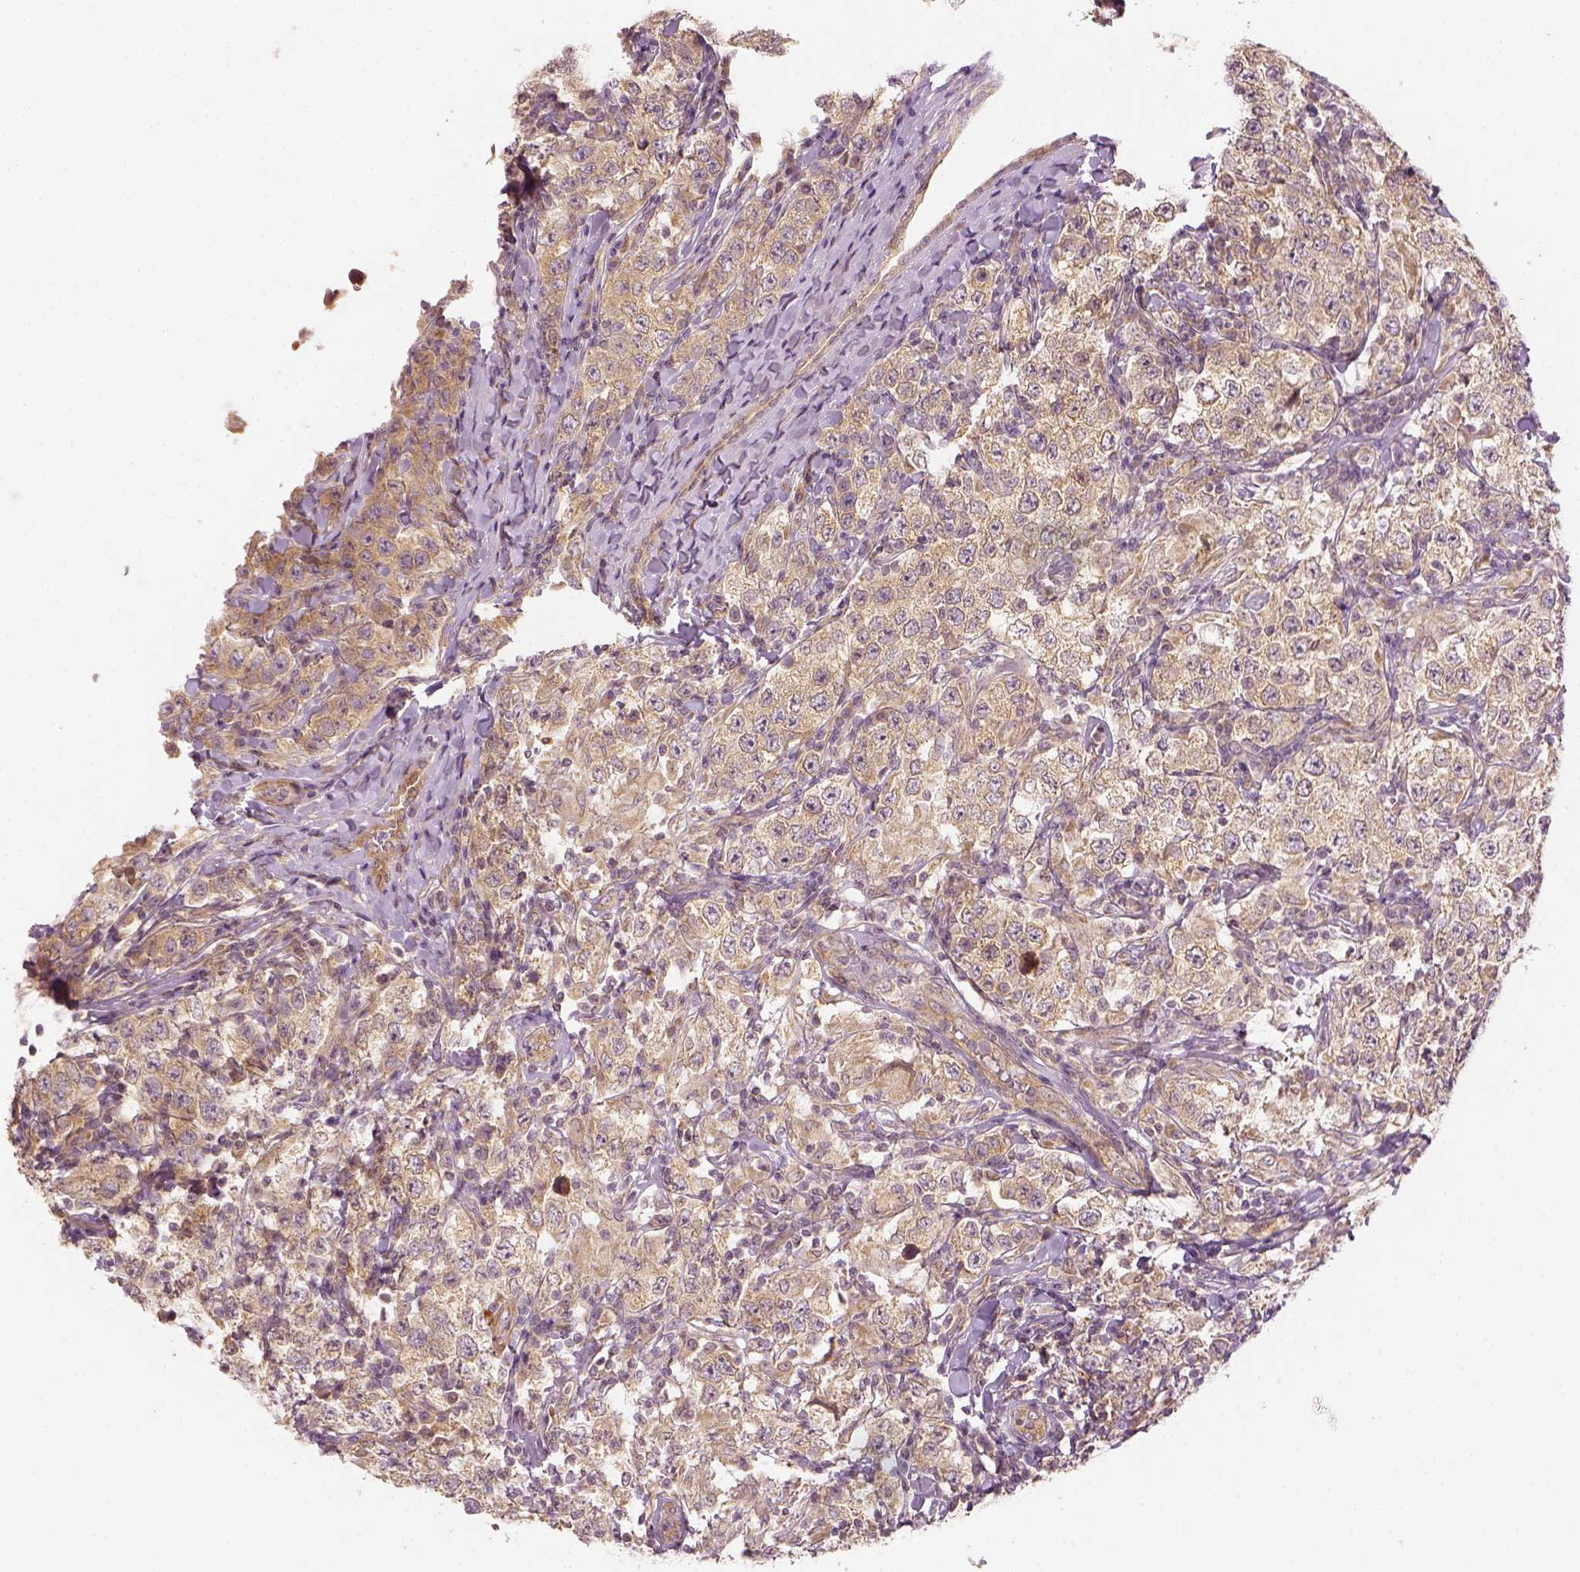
{"staining": {"intensity": "weak", "quantity": ">75%", "location": "cytoplasmic/membranous"}, "tissue": "testis cancer", "cell_type": "Tumor cells", "image_type": "cancer", "snomed": [{"axis": "morphology", "description": "Seminoma, NOS"}, {"axis": "morphology", "description": "Carcinoma, Embryonal, NOS"}, {"axis": "topography", "description": "Testis"}], "caption": "A micrograph showing weak cytoplasmic/membranous expression in about >75% of tumor cells in testis cancer (seminoma), as visualized by brown immunohistochemical staining.", "gene": "PAIP1", "patient": {"sex": "male", "age": 41}}